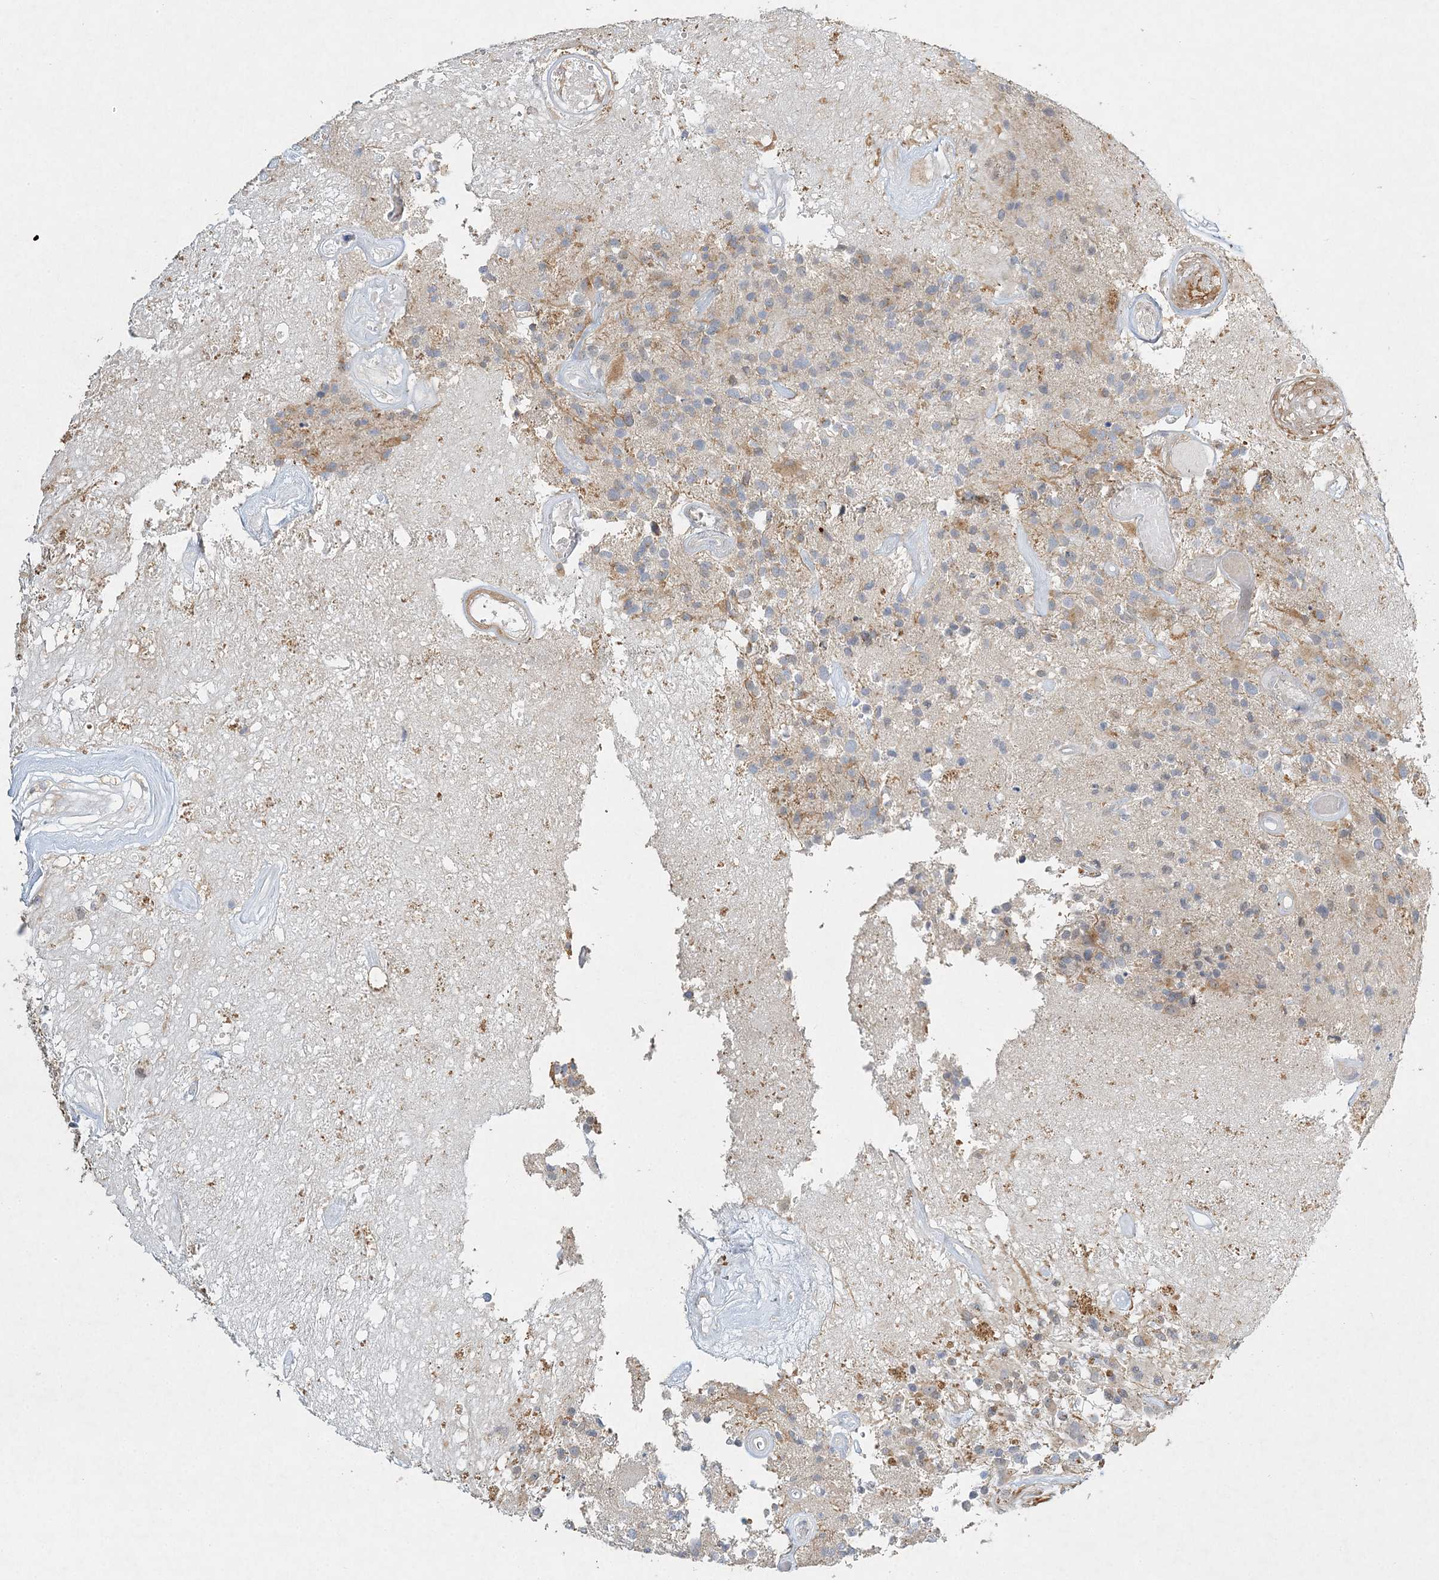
{"staining": {"intensity": "negative", "quantity": "none", "location": "none"}, "tissue": "glioma", "cell_type": "Tumor cells", "image_type": "cancer", "snomed": [{"axis": "morphology", "description": "Glioma, malignant, High grade"}, {"axis": "morphology", "description": "Glioblastoma, NOS"}, {"axis": "topography", "description": "Brain"}], "caption": "DAB immunohistochemical staining of high-grade glioma (malignant) displays no significant staining in tumor cells. The staining was performed using DAB (3,3'-diaminobenzidine) to visualize the protein expression in brown, while the nuclei were stained in blue with hematoxylin (Magnification: 20x).", "gene": "MAT2B", "patient": {"sex": "male", "age": 60}}